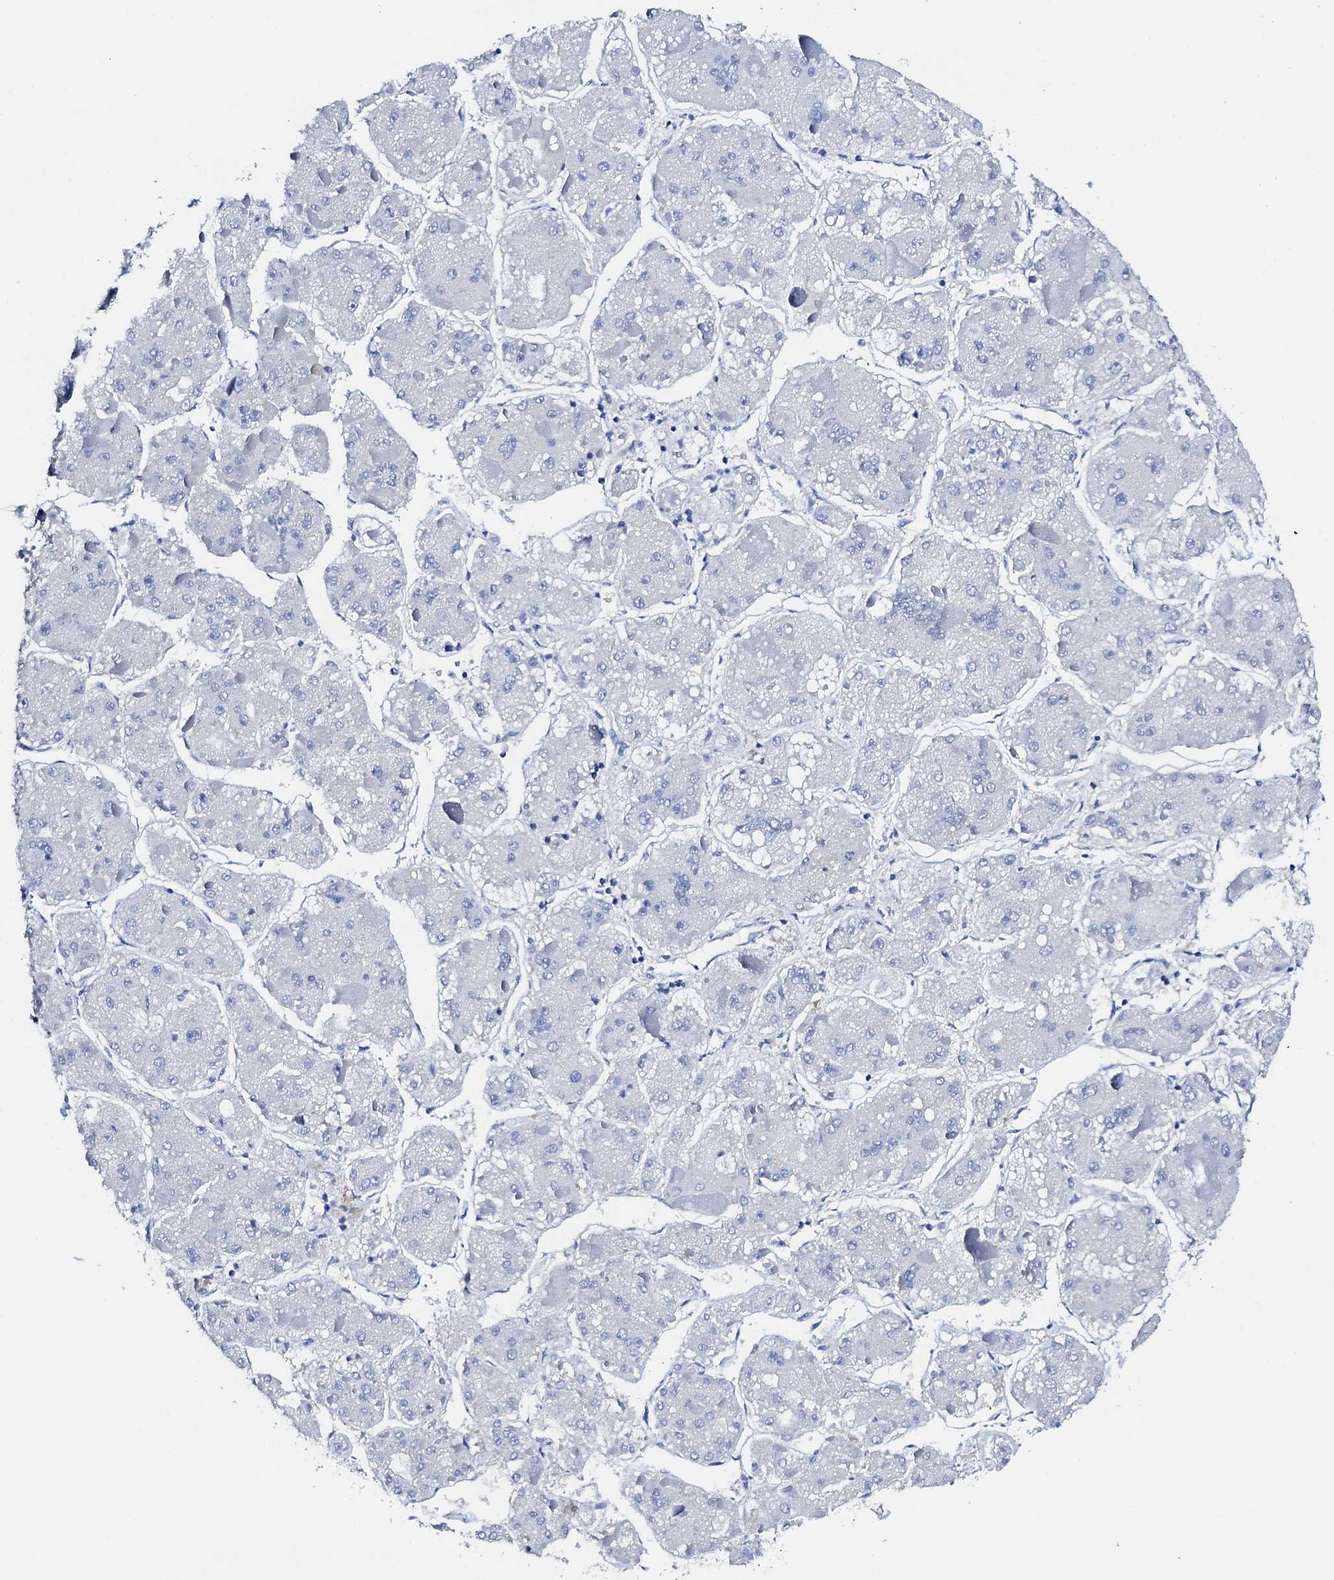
{"staining": {"intensity": "negative", "quantity": "none", "location": "none"}, "tissue": "liver cancer", "cell_type": "Tumor cells", "image_type": "cancer", "snomed": [{"axis": "morphology", "description": "Carcinoma, Hepatocellular, NOS"}, {"axis": "topography", "description": "Liver"}], "caption": "Hepatocellular carcinoma (liver) was stained to show a protein in brown. There is no significant staining in tumor cells. (DAB immunohistochemistry, high magnification).", "gene": "NRIP2", "patient": {"sex": "female", "age": 73}}